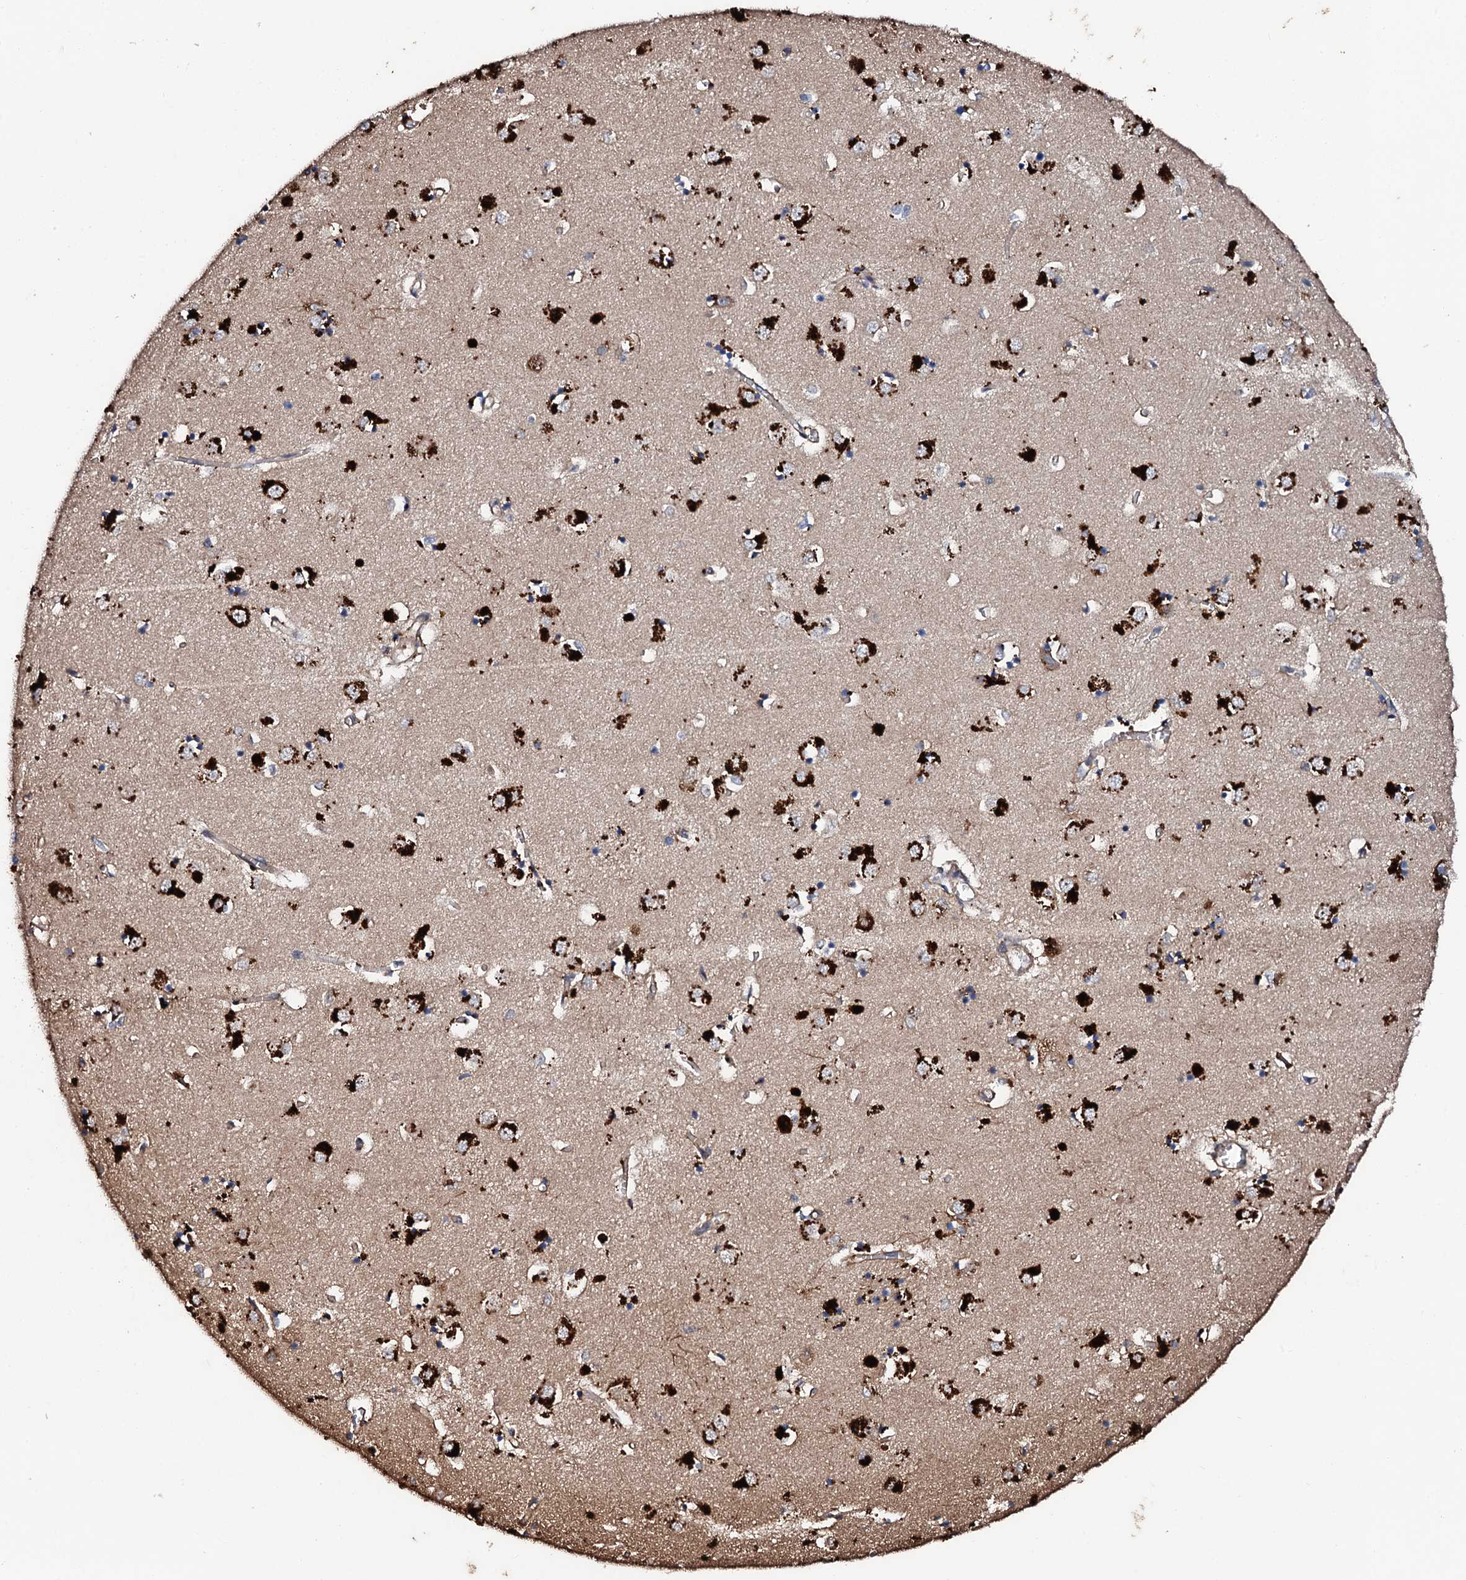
{"staining": {"intensity": "strong", "quantity": "<25%", "location": "cytoplasmic/membranous"}, "tissue": "caudate", "cell_type": "Glial cells", "image_type": "normal", "snomed": [{"axis": "morphology", "description": "Normal tissue, NOS"}, {"axis": "topography", "description": "Lateral ventricle wall"}], "caption": "Protein staining displays strong cytoplasmic/membranous staining in about <25% of glial cells in normal caudate. Ihc stains the protein in brown and the nuclei are stained blue.", "gene": "CKAP5", "patient": {"sex": "male", "age": 70}}